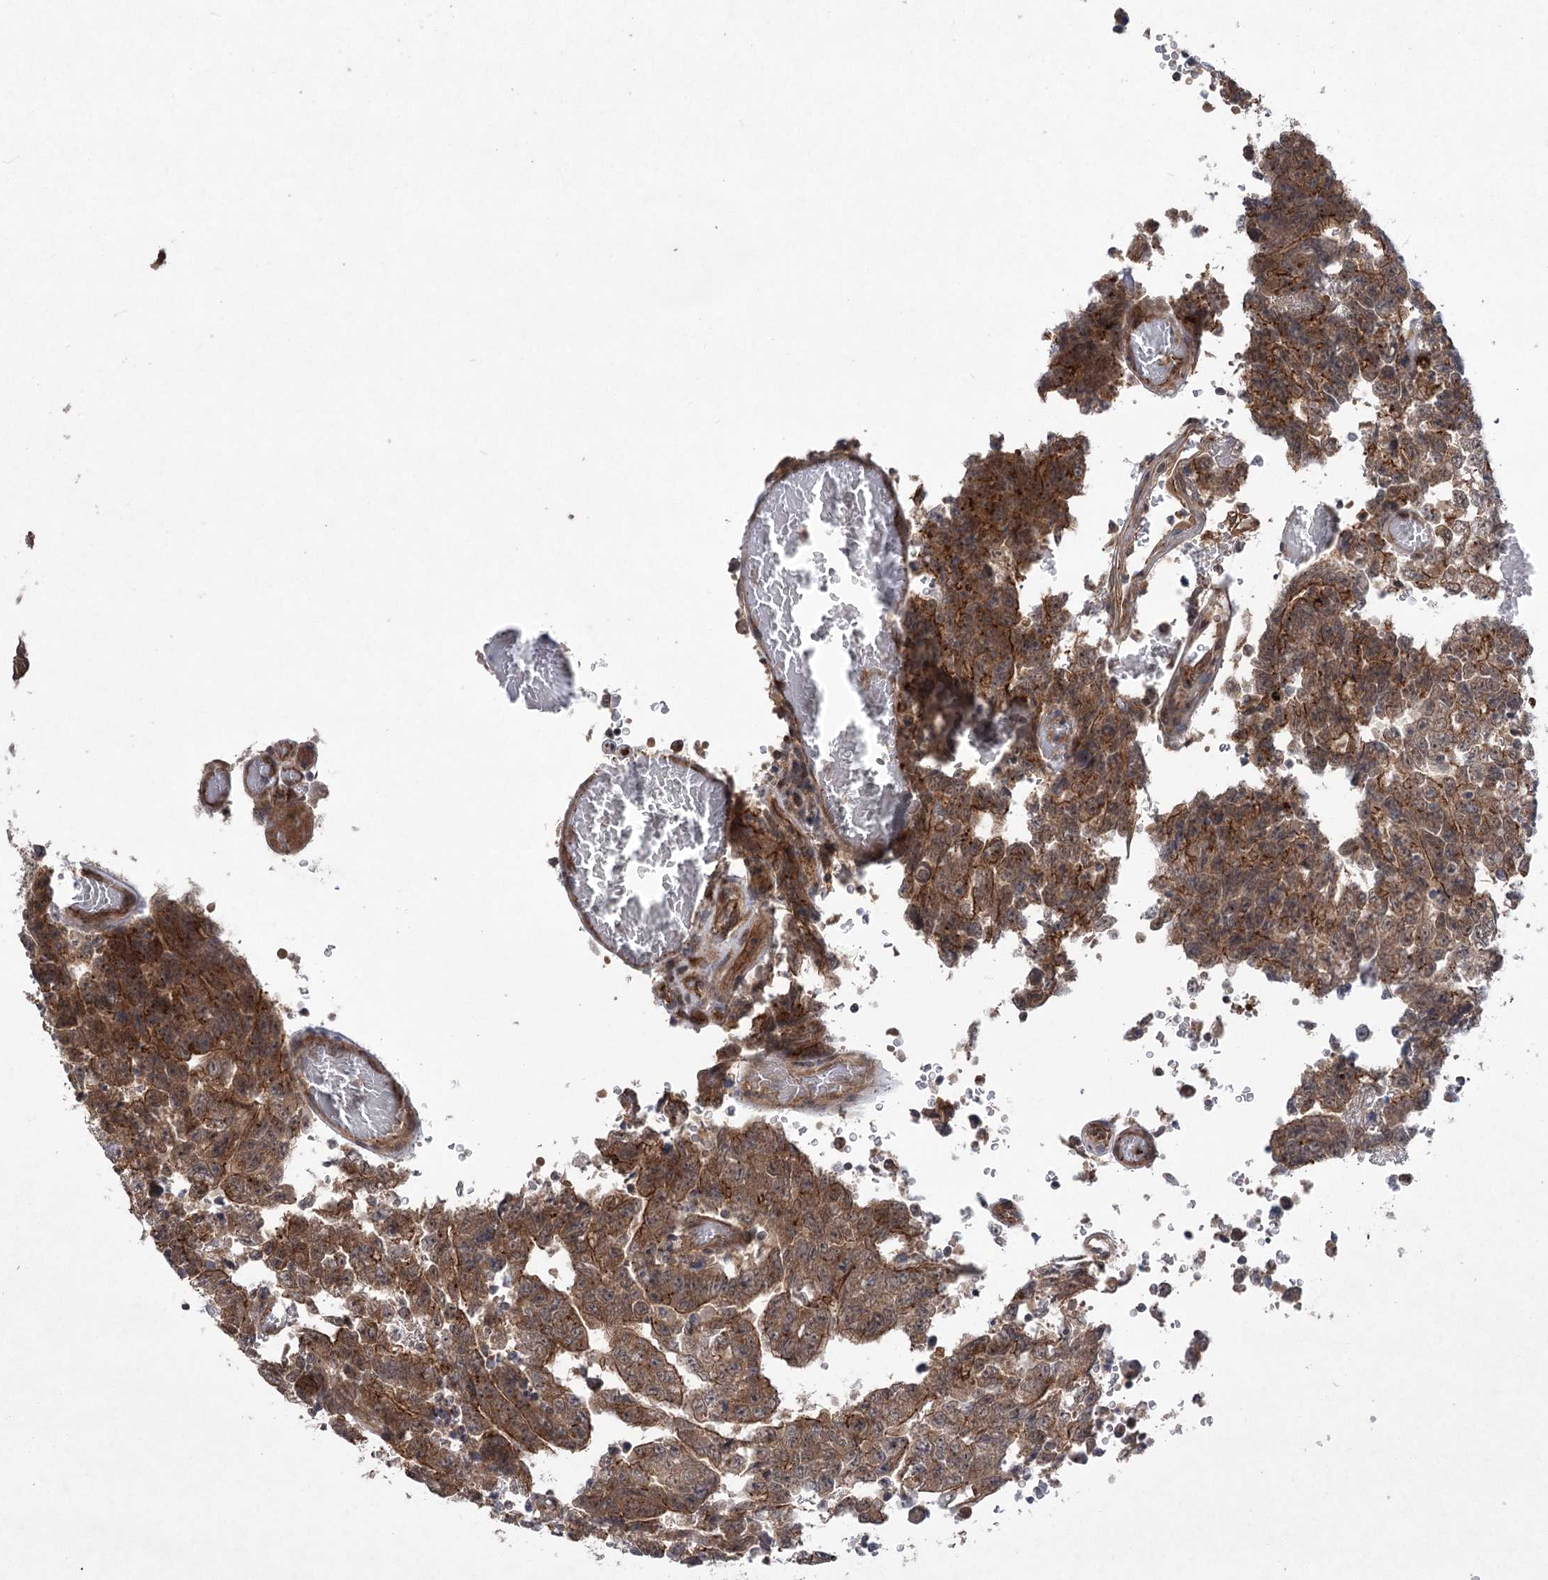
{"staining": {"intensity": "moderate", "quantity": ">75%", "location": "cytoplasmic/membranous"}, "tissue": "testis cancer", "cell_type": "Tumor cells", "image_type": "cancer", "snomed": [{"axis": "morphology", "description": "Carcinoma, Embryonal, NOS"}, {"axis": "topography", "description": "Testis"}], "caption": "Moderate cytoplasmic/membranous protein expression is appreciated in about >75% of tumor cells in testis cancer (embryonal carcinoma).", "gene": "METTL24", "patient": {"sex": "male", "age": 26}}